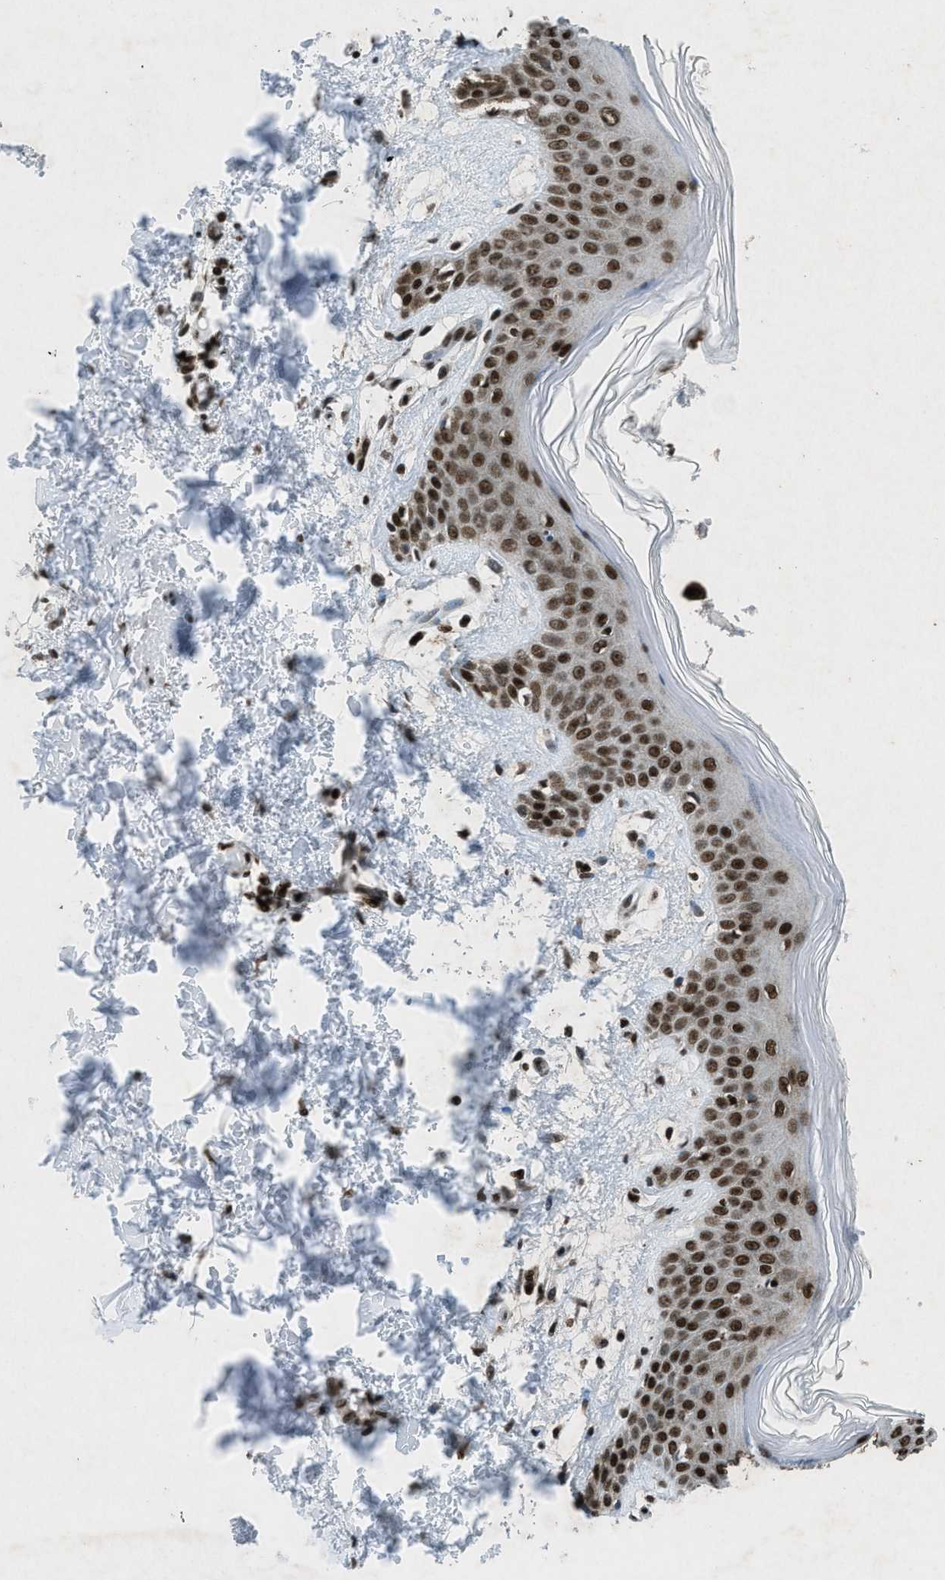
{"staining": {"intensity": "strong", "quantity": ">75%", "location": "nuclear"}, "tissue": "skin", "cell_type": "Fibroblasts", "image_type": "normal", "snomed": [{"axis": "morphology", "description": "Normal tissue, NOS"}, {"axis": "topography", "description": "Skin"}], "caption": "Benign skin shows strong nuclear positivity in approximately >75% of fibroblasts (DAB (3,3'-diaminobenzidine) IHC, brown staining for protein, blue staining for nuclei)..", "gene": "NXF1", "patient": {"sex": "male", "age": 53}}